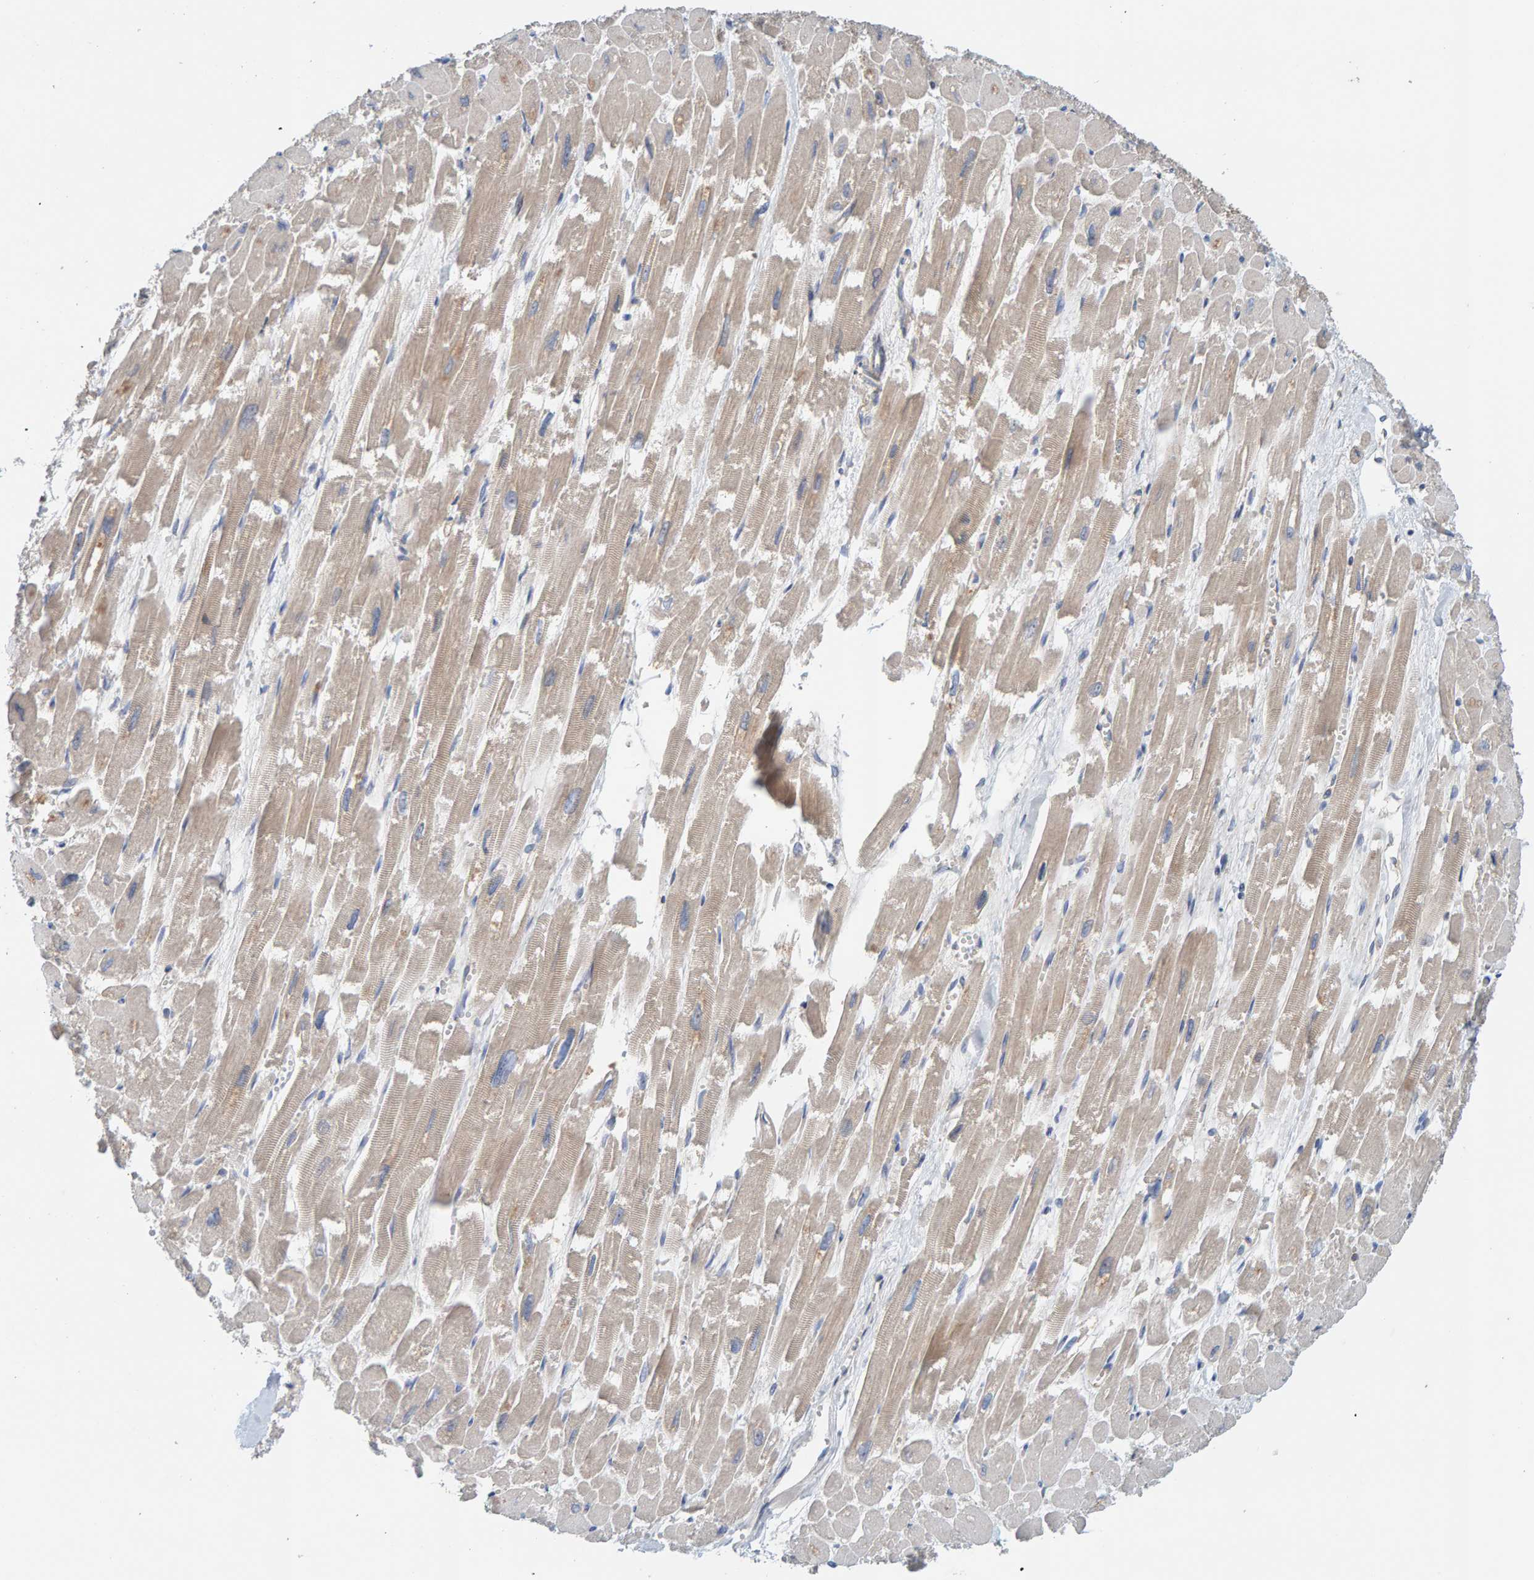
{"staining": {"intensity": "weak", "quantity": ">75%", "location": "cytoplasmic/membranous"}, "tissue": "heart muscle", "cell_type": "Cardiomyocytes", "image_type": "normal", "snomed": [{"axis": "morphology", "description": "Normal tissue, NOS"}, {"axis": "topography", "description": "Heart"}], "caption": "Protein positivity by immunohistochemistry displays weak cytoplasmic/membranous expression in approximately >75% of cardiomyocytes in benign heart muscle. (brown staining indicates protein expression, while blue staining denotes nuclei).", "gene": "CCM2", "patient": {"sex": "male", "age": 54}}